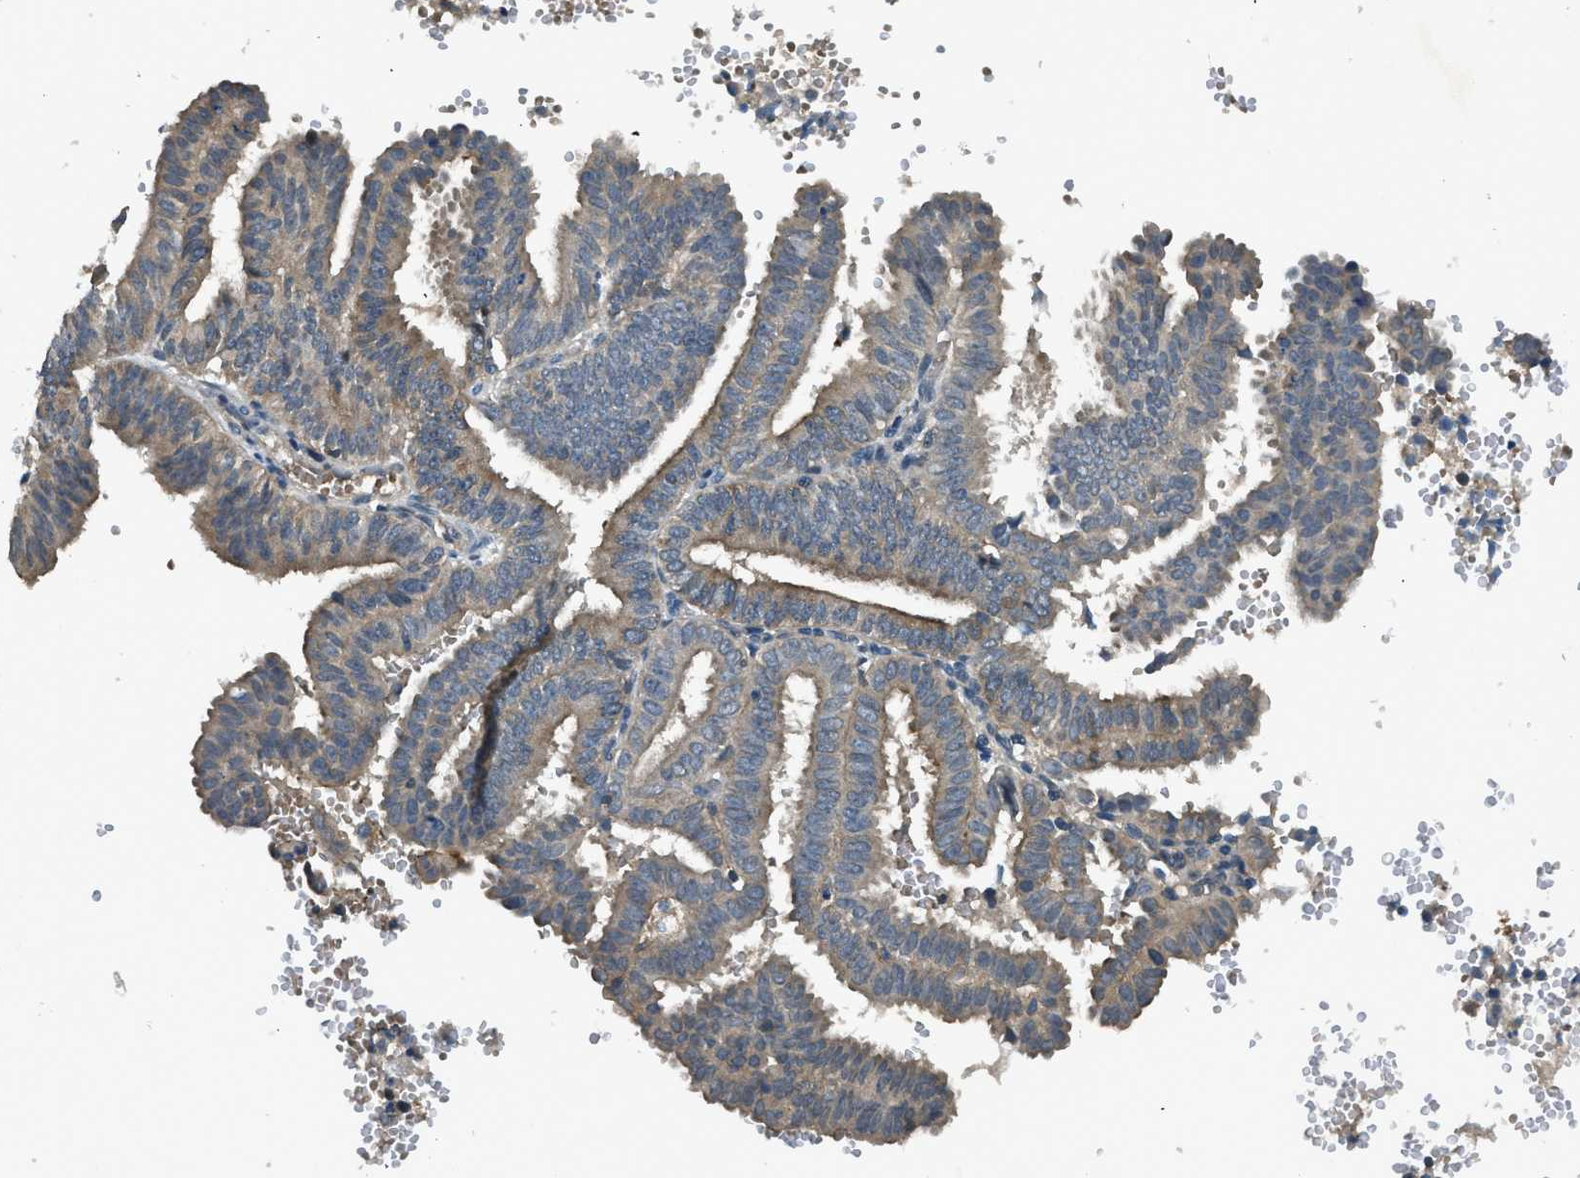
{"staining": {"intensity": "weak", "quantity": ">75%", "location": "cytoplasmic/membranous"}, "tissue": "endometrial cancer", "cell_type": "Tumor cells", "image_type": "cancer", "snomed": [{"axis": "morphology", "description": "Adenocarcinoma, NOS"}, {"axis": "topography", "description": "Endometrium"}], "caption": "A low amount of weak cytoplasmic/membranous positivity is present in approximately >75% of tumor cells in endometrial cancer tissue.", "gene": "LMLN", "patient": {"sex": "female", "age": 58}}